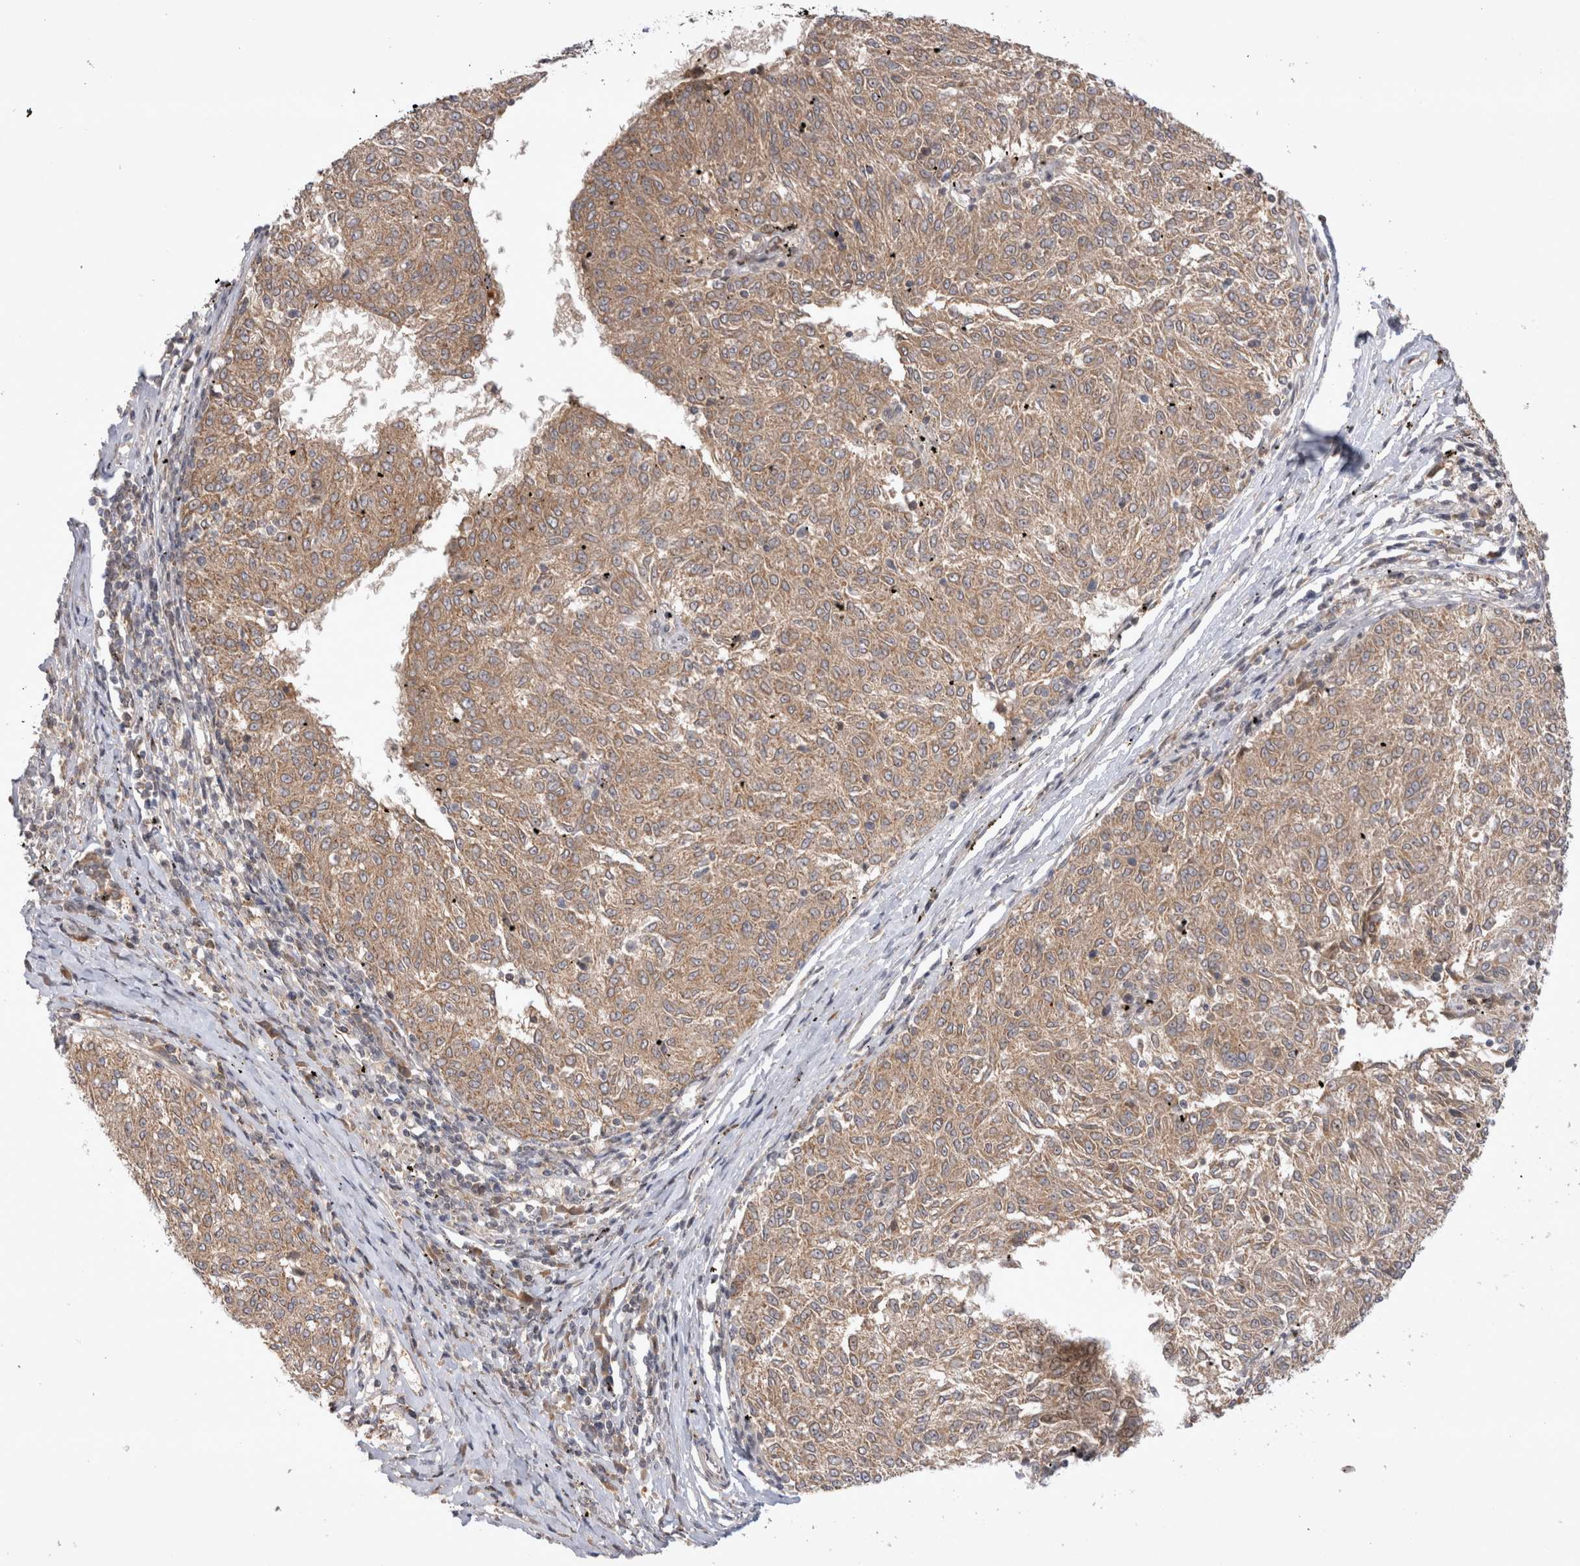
{"staining": {"intensity": "weak", "quantity": ">75%", "location": "cytoplasmic/membranous"}, "tissue": "melanoma", "cell_type": "Tumor cells", "image_type": "cancer", "snomed": [{"axis": "morphology", "description": "Malignant melanoma, NOS"}, {"axis": "topography", "description": "Skin"}], "caption": "Tumor cells exhibit low levels of weak cytoplasmic/membranous expression in about >75% of cells in malignant melanoma. Nuclei are stained in blue.", "gene": "PLEKHM1", "patient": {"sex": "female", "age": 72}}